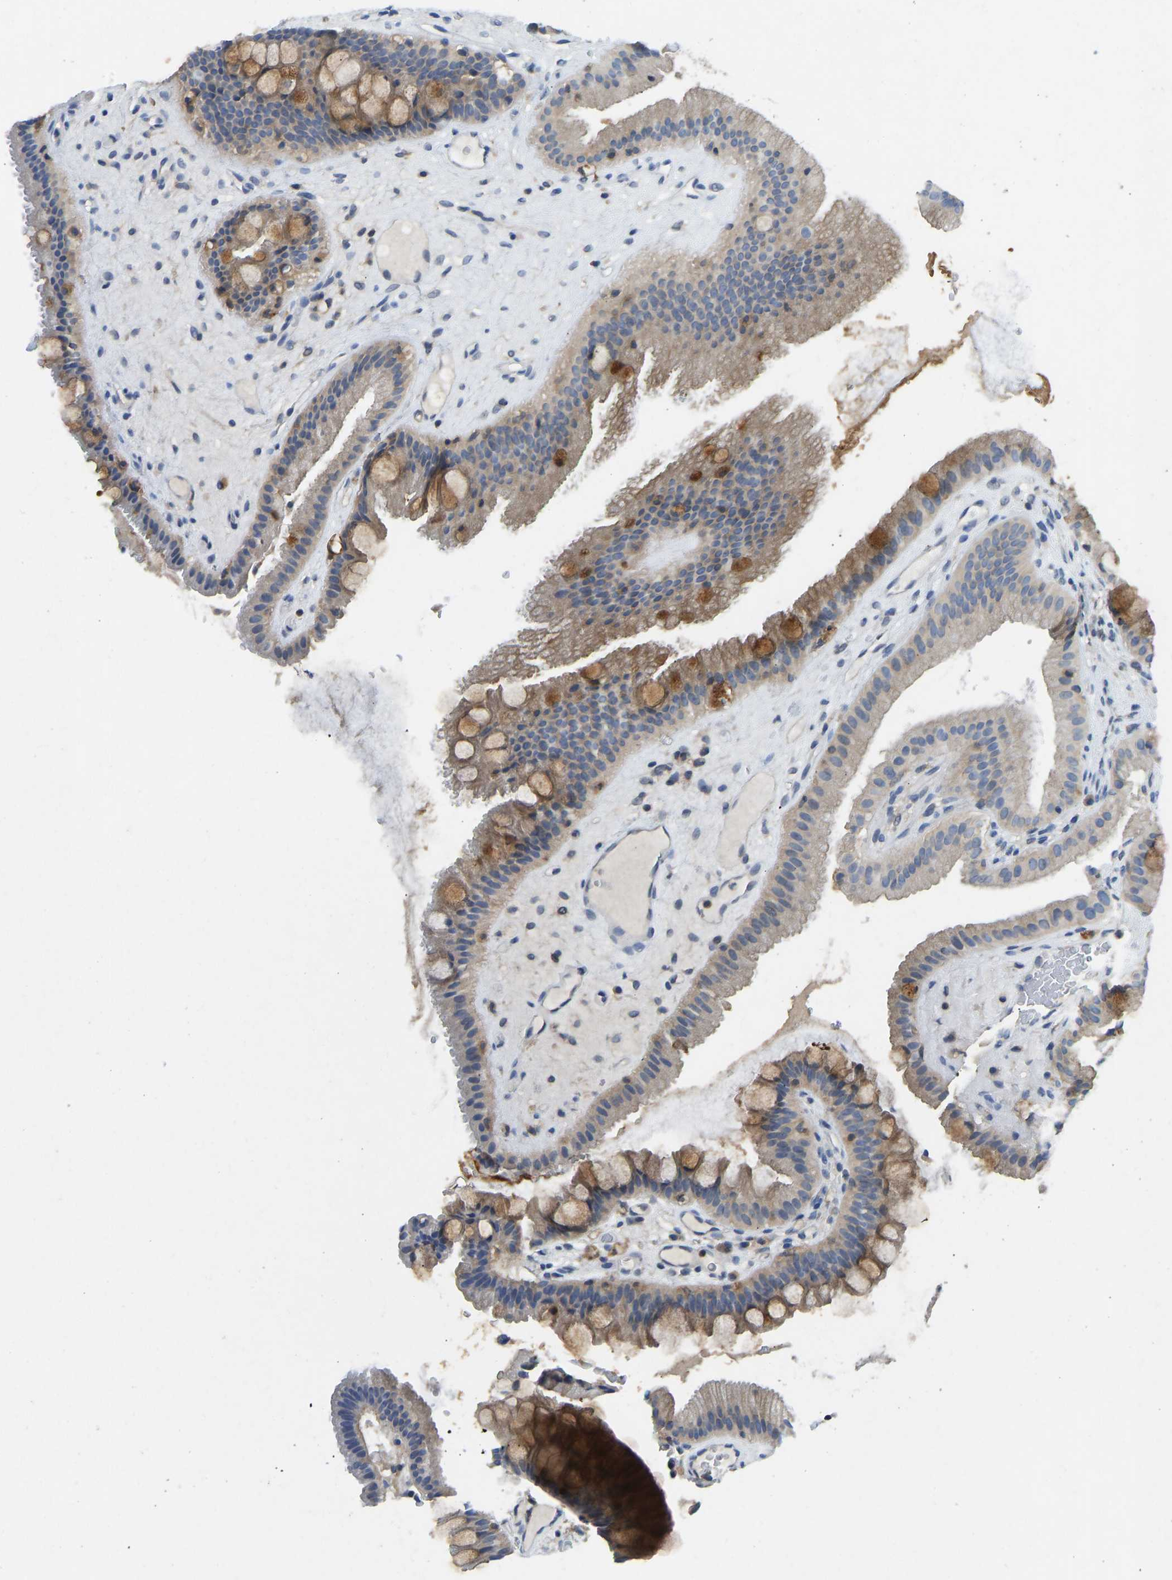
{"staining": {"intensity": "moderate", "quantity": "25%-75%", "location": "cytoplasmic/membranous"}, "tissue": "gallbladder", "cell_type": "Glandular cells", "image_type": "normal", "snomed": [{"axis": "morphology", "description": "Normal tissue, NOS"}, {"axis": "topography", "description": "Gallbladder"}], "caption": "Human gallbladder stained with a brown dye demonstrates moderate cytoplasmic/membranous positive staining in approximately 25%-75% of glandular cells.", "gene": "NDRG3", "patient": {"sex": "male", "age": 49}}